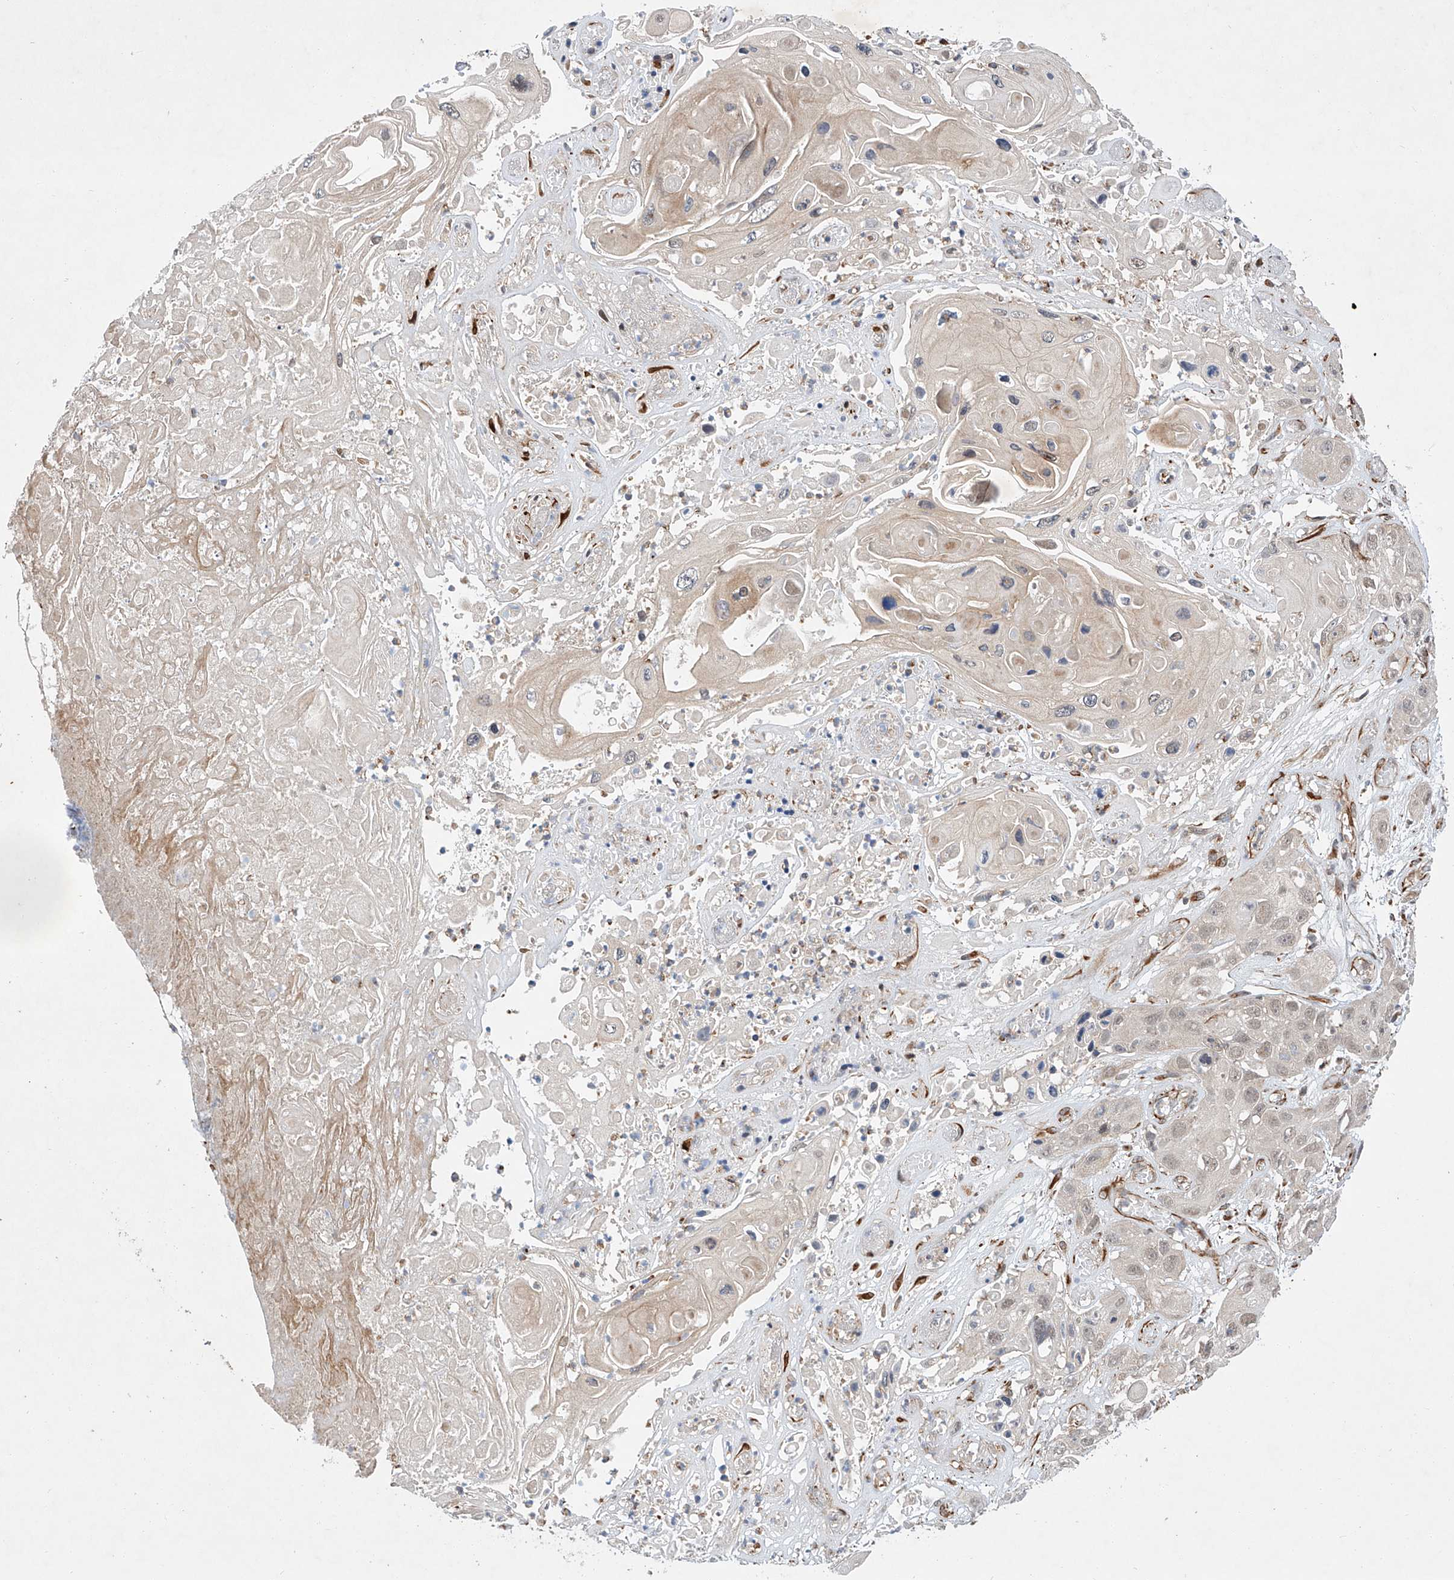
{"staining": {"intensity": "weak", "quantity": "<25%", "location": "nuclear"}, "tissue": "skin cancer", "cell_type": "Tumor cells", "image_type": "cancer", "snomed": [{"axis": "morphology", "description": "Squamous cell carcinoma, NOS"}, {"axis": "topography", "description": "Skin"}], "caption": "The histopathology image demonstrates no staining of tumor cells in skin squamous cell carcinoma.", "gene": "AMD1", "patient": {"sex": "male", "age": 55}}